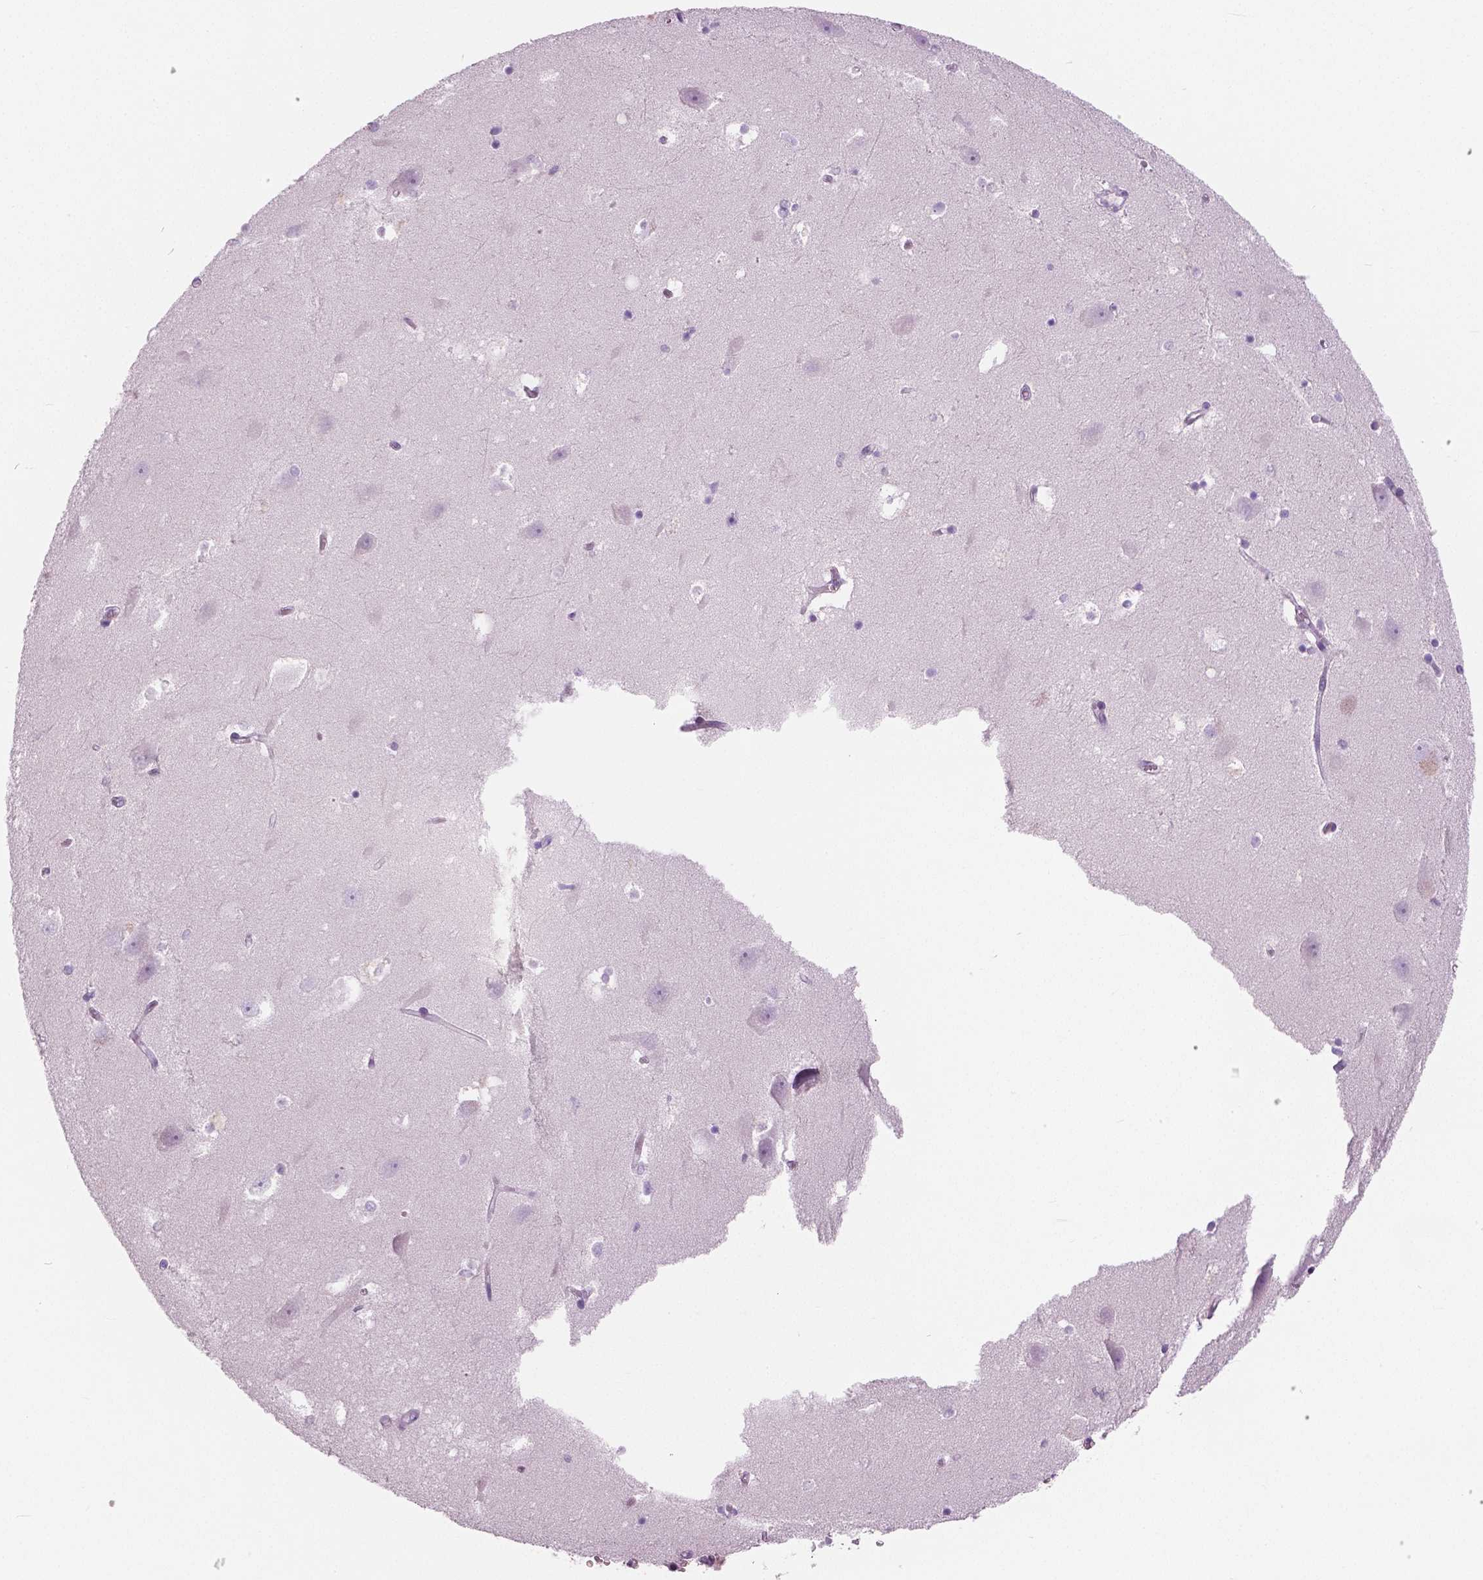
{"staining": {"intensity": "negative", "quantity": "none", "location": "none"}, "tissue": "hippocampus", "cell_type": "Glial cells", "image_type": "normal", "snomed": [{"axis": "morphology", "description": "Normal tissue, NOS"}, {"axis": "topography", "description": "Hippocampus"}], "caption": "Human hippocampus stained for a protein using immunohistochemistry exhibits no expression in glial cells.", "gene": "GALM", "patient": {"sex": "male", "age": 58}}